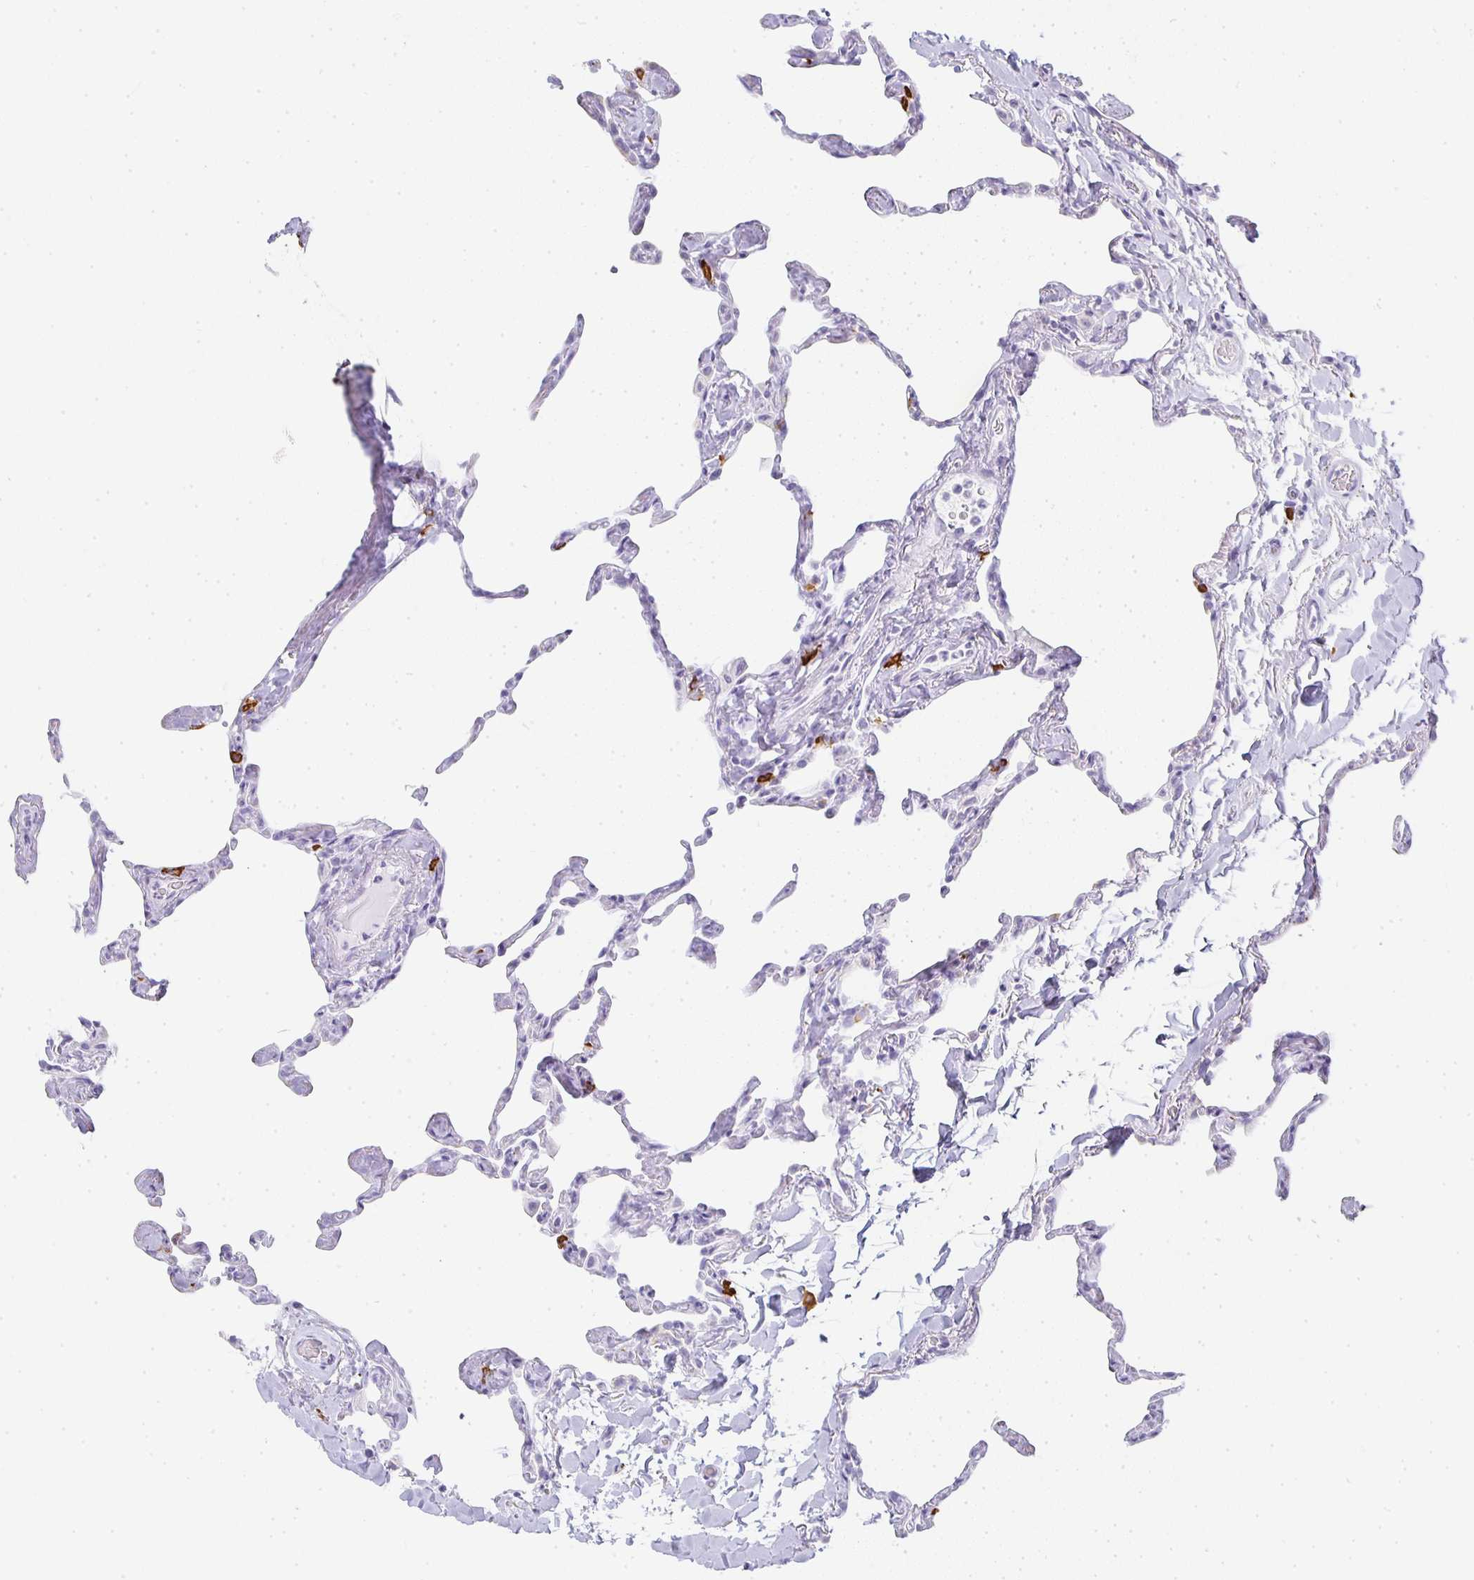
{"staining": {"intensity": "negative", "quantity": "none", "location": "none"}, "tissue": "lung", "cell_type": "Alveolar cells", "image_type": "normal", "snomed": [{"axis": "morphology", "description": "Normal tissue, NOS"}, {"axis": "topography", "description": "Lung"}], "caption": "Normal lung was stained to show a protein in brown. There is no significant staining in alveolar cells.", "gene": "TPSD1", "patient": {"sex": "male", "age": 65}}